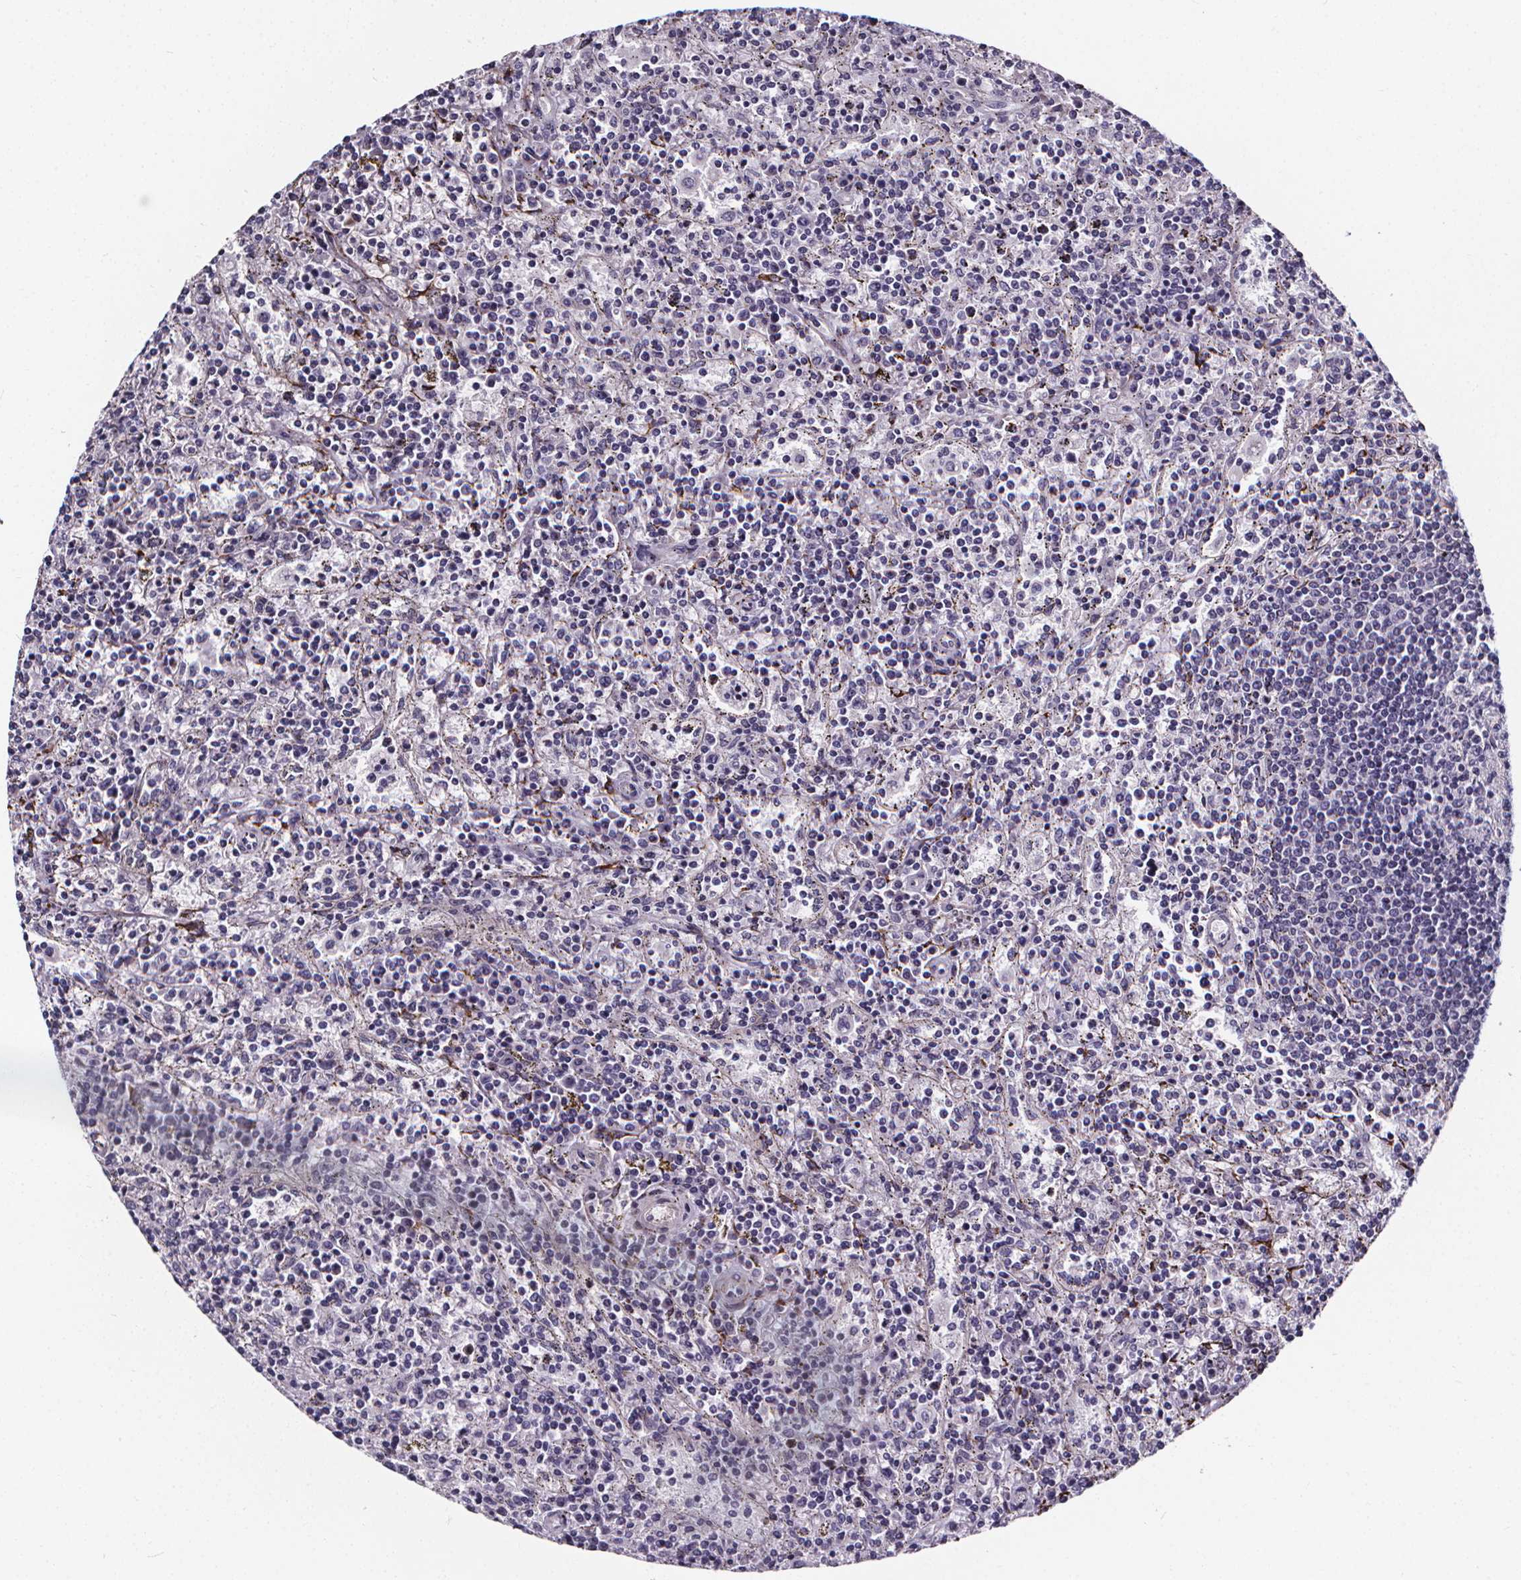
{"staining": {"intensity": "negative", "quantity": "none", "location": "none"}, "tissue": "lymphoma", "cell_type": "Tumor cells", "image_type": "cancer", "snomed": [{"axis": "morphology", "description": "Malignant lymphoma, non-Hodgkin's type, Low grade"}, {"axis": "topography", "description": "Spleen"}], "caption": "Immunohistochemical staining of lymphoma exhibits no significant staining in tumor cells. (Brightfield microscopy of DAB immunohistochemistry (IHC) at high magnification).", "gene": "AEBP1", "patient": {"sex": "male", "age": 62}}